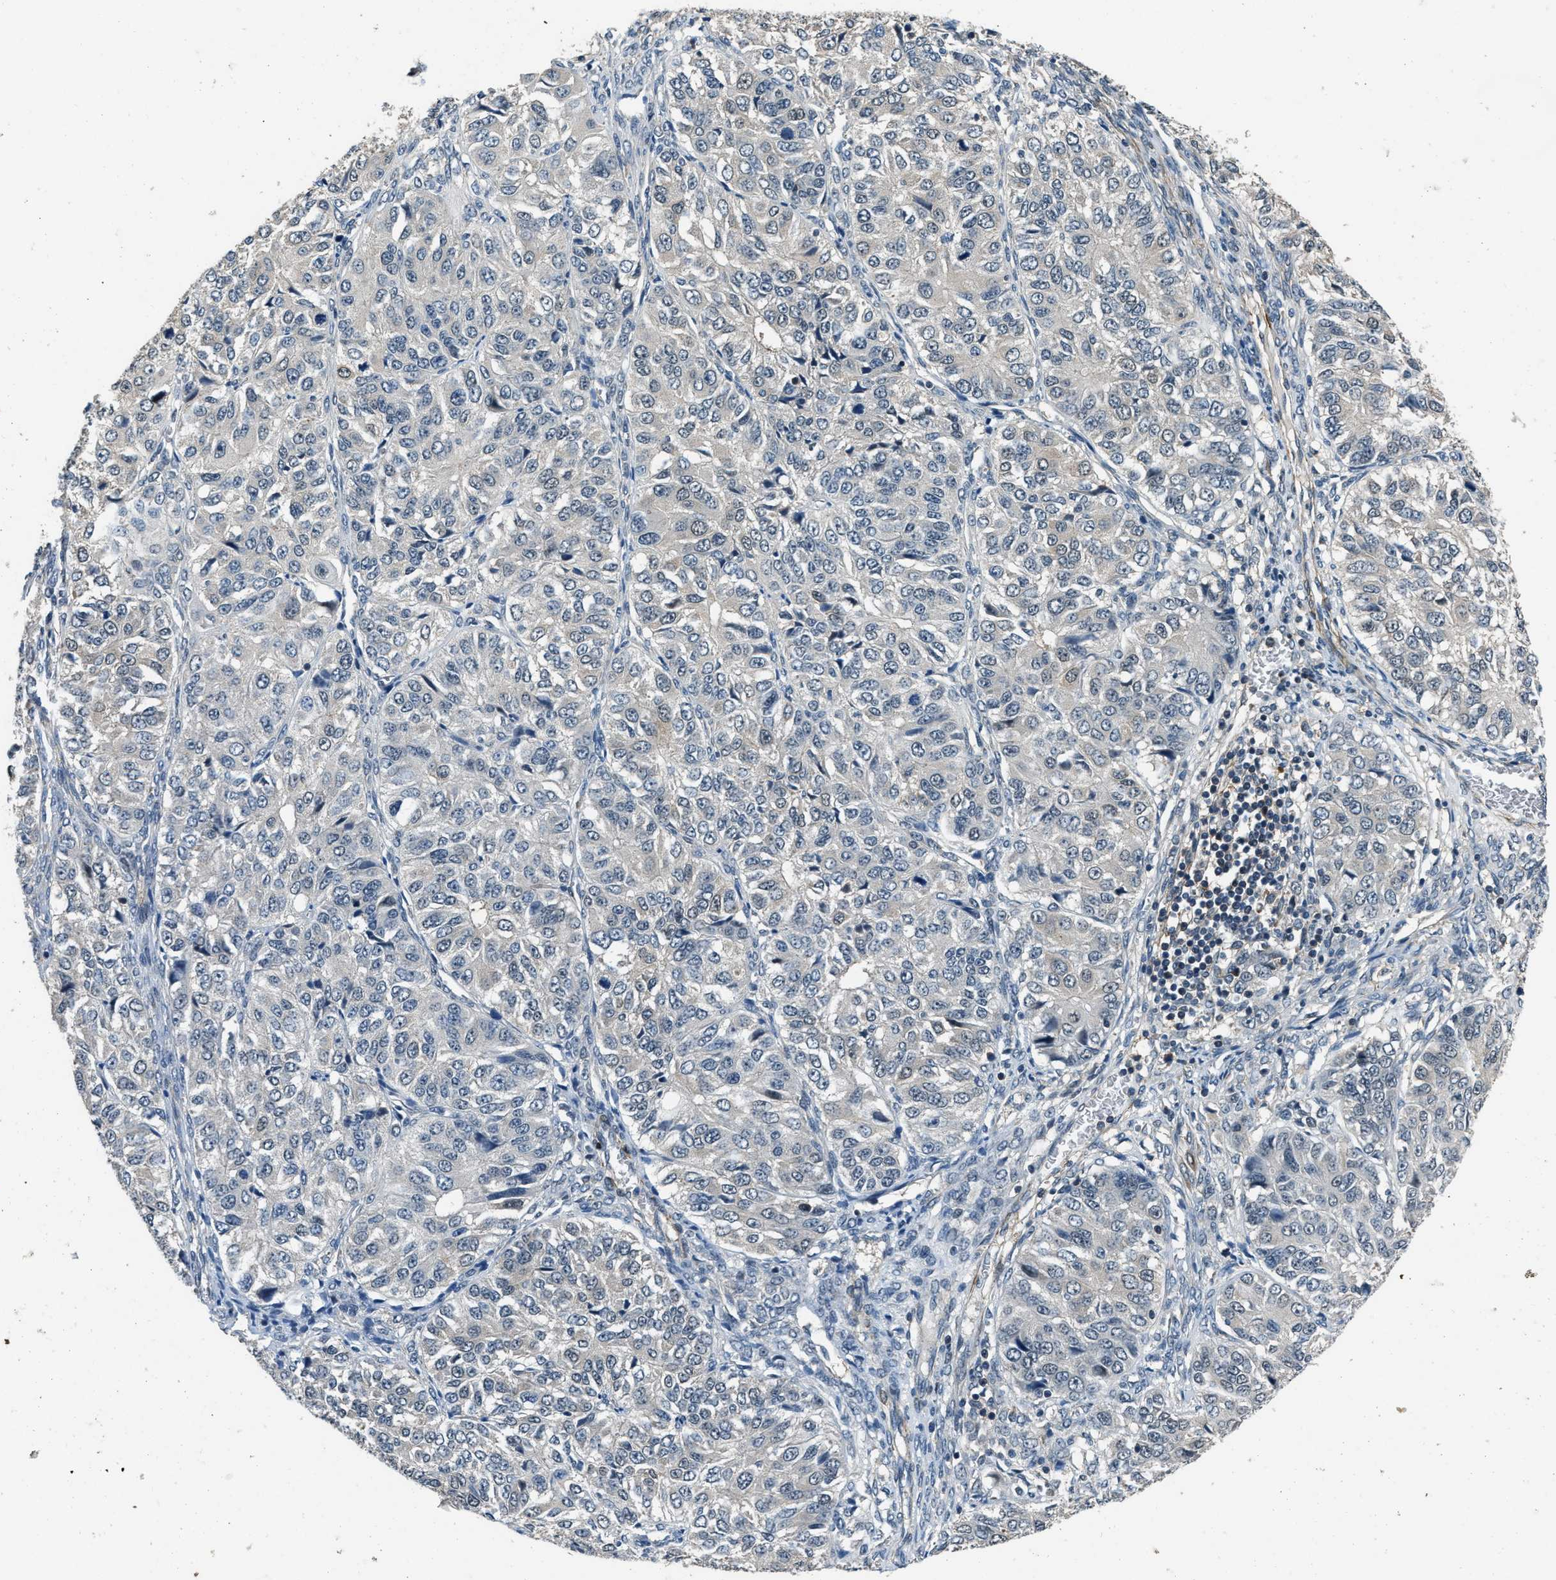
{"staining": {"intensity": "negative", "quantity": "none", "location": "none"}, "tissue": "ovarian cancer", "cell_type": "Tumor cells", "image_type": "cancer", "snomed": [{"axis": "morphology", "description": "Carcinoma, endometroid"}, {"axis": "topography", "description": "Ovary"}], "caption": "The photomicrograph reveals no staining of tumor cells in ovarian cancer (endometroid carcinoma). (Brightfield microscopy of DAB (3,3'-diaminobenzidine) IHC at high magnification).", "gene": "NUDCD3", "patient": {"sex": "female", "age": 51}}